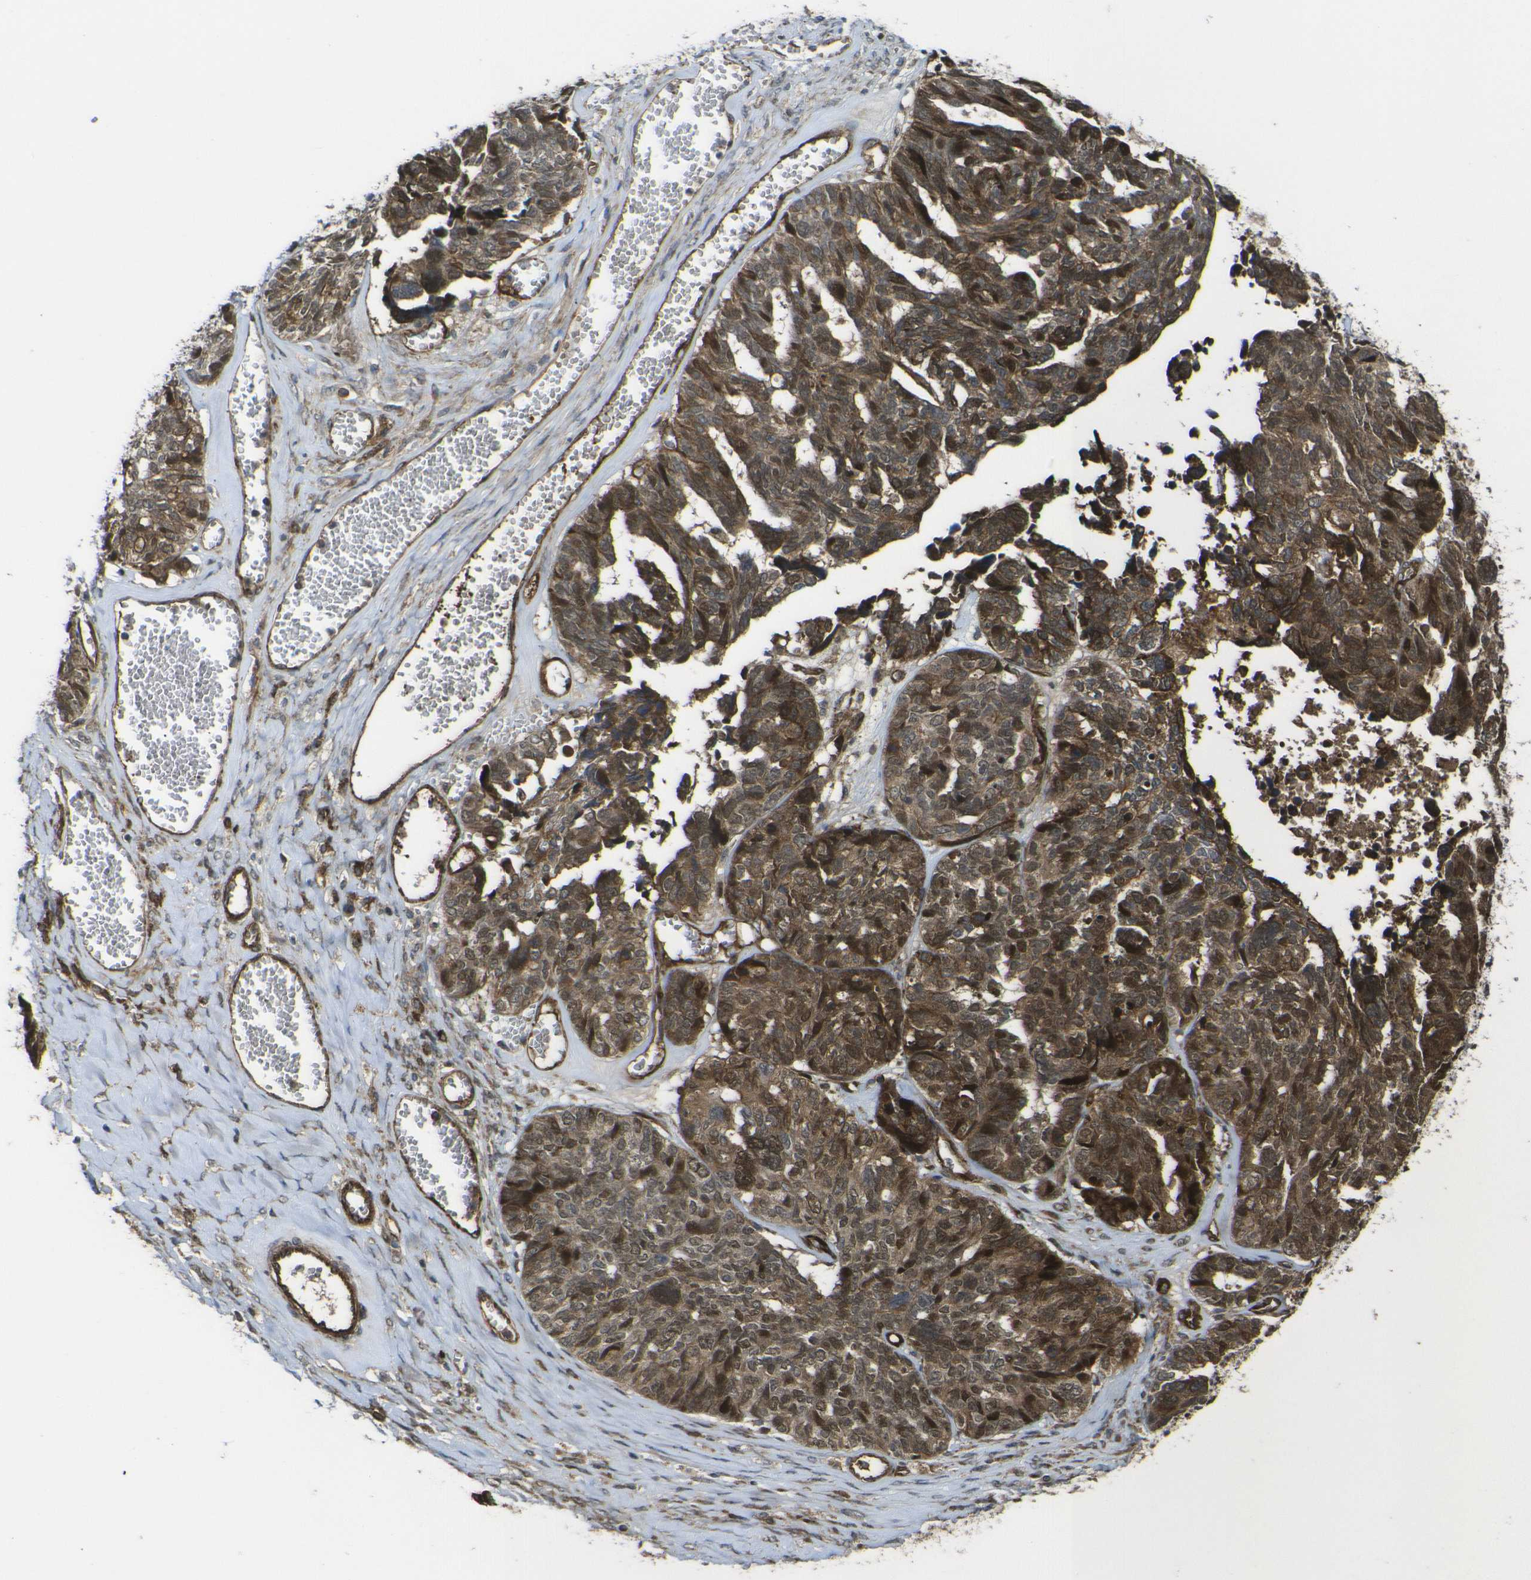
{"staining": {"intensity": "moderate", "quantity": ">75%", "location": "cytoplasmic/membranous,nuclear"}, "tissue": "ovarian cancer", "cell_type": "Tumor cells", "image_type": "cancer", "snomed": [{"axis": "morphology", "description": "Cystadenocarcinoma, serous, NOS"}, {"axis": "topography", "description": "Ovary"}], "caption": "This is a micrograph of IHC staining of ovarian serous cystadenocarcinoma, which shows moderate positivity in the cytoplasmic/membranous and nuclear of tumor cells.", "gene": "ECE1", "patient": {"sex": "female", "age": 79}}